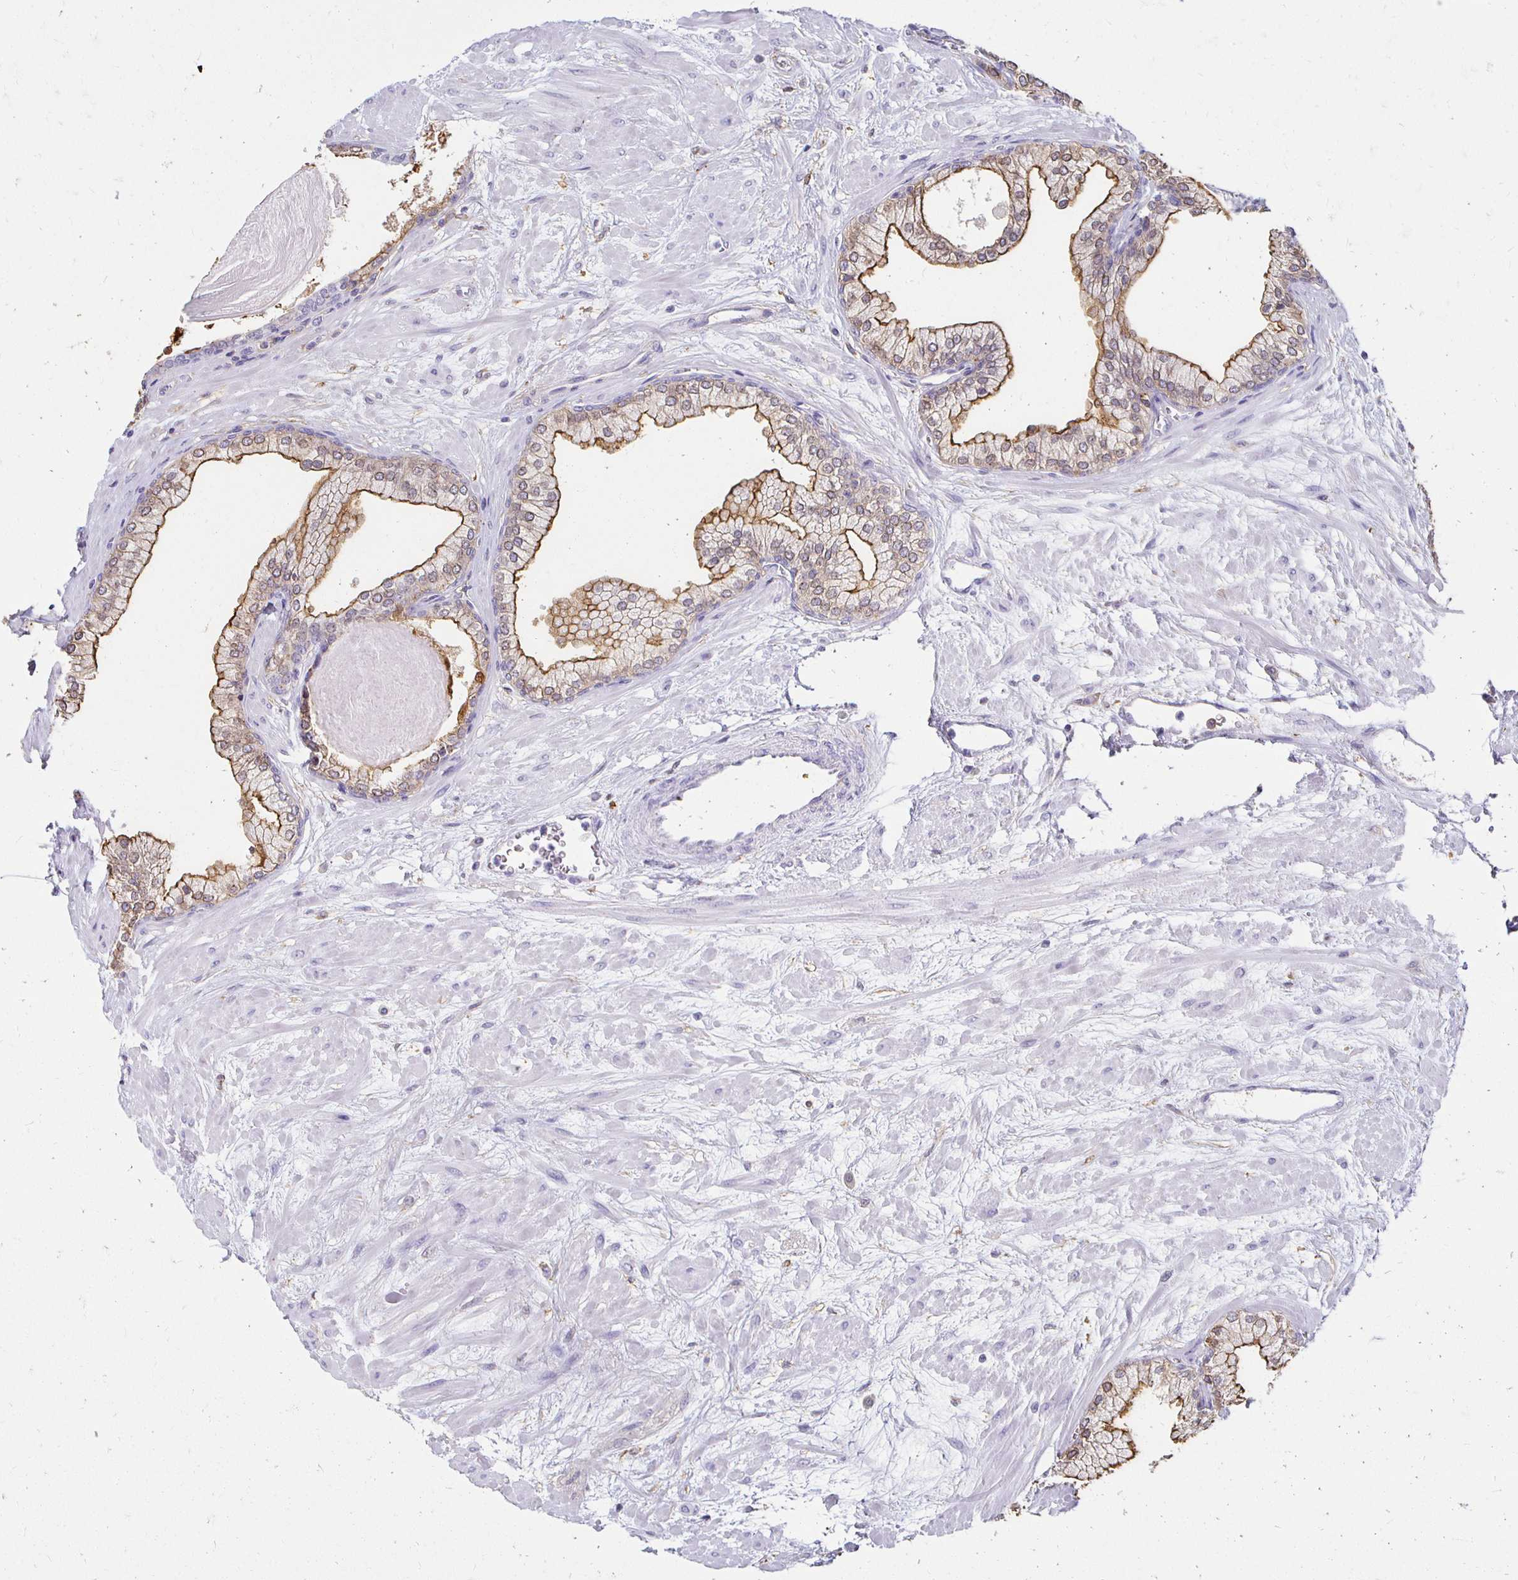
{"staining": {"intensity": "moderate", "quantity": "25%-75%", "location": "cytoplasmic/membranous"}, "tissue": "prostate", "cell_type": "Glandular cells", "image_type": "normal", "snomed": [{"axis": "morphology", "description": "Normal tissue, NOS"}, {"axis": "topography", "description": "Prostate"}, {"axis": "topography", "description": "Peripheral nerve tissue"}], "caption": "This histopathology image shows benign prostate stained with immunohistochemistry to label a protein in brown. The cytoplasmic/membranous of glandular cells show moderate positivity for the protein. Nuclei are counter-stained blue.", "gene": "TAS1R3", "patient": {"sex": "male", "age": 61}}